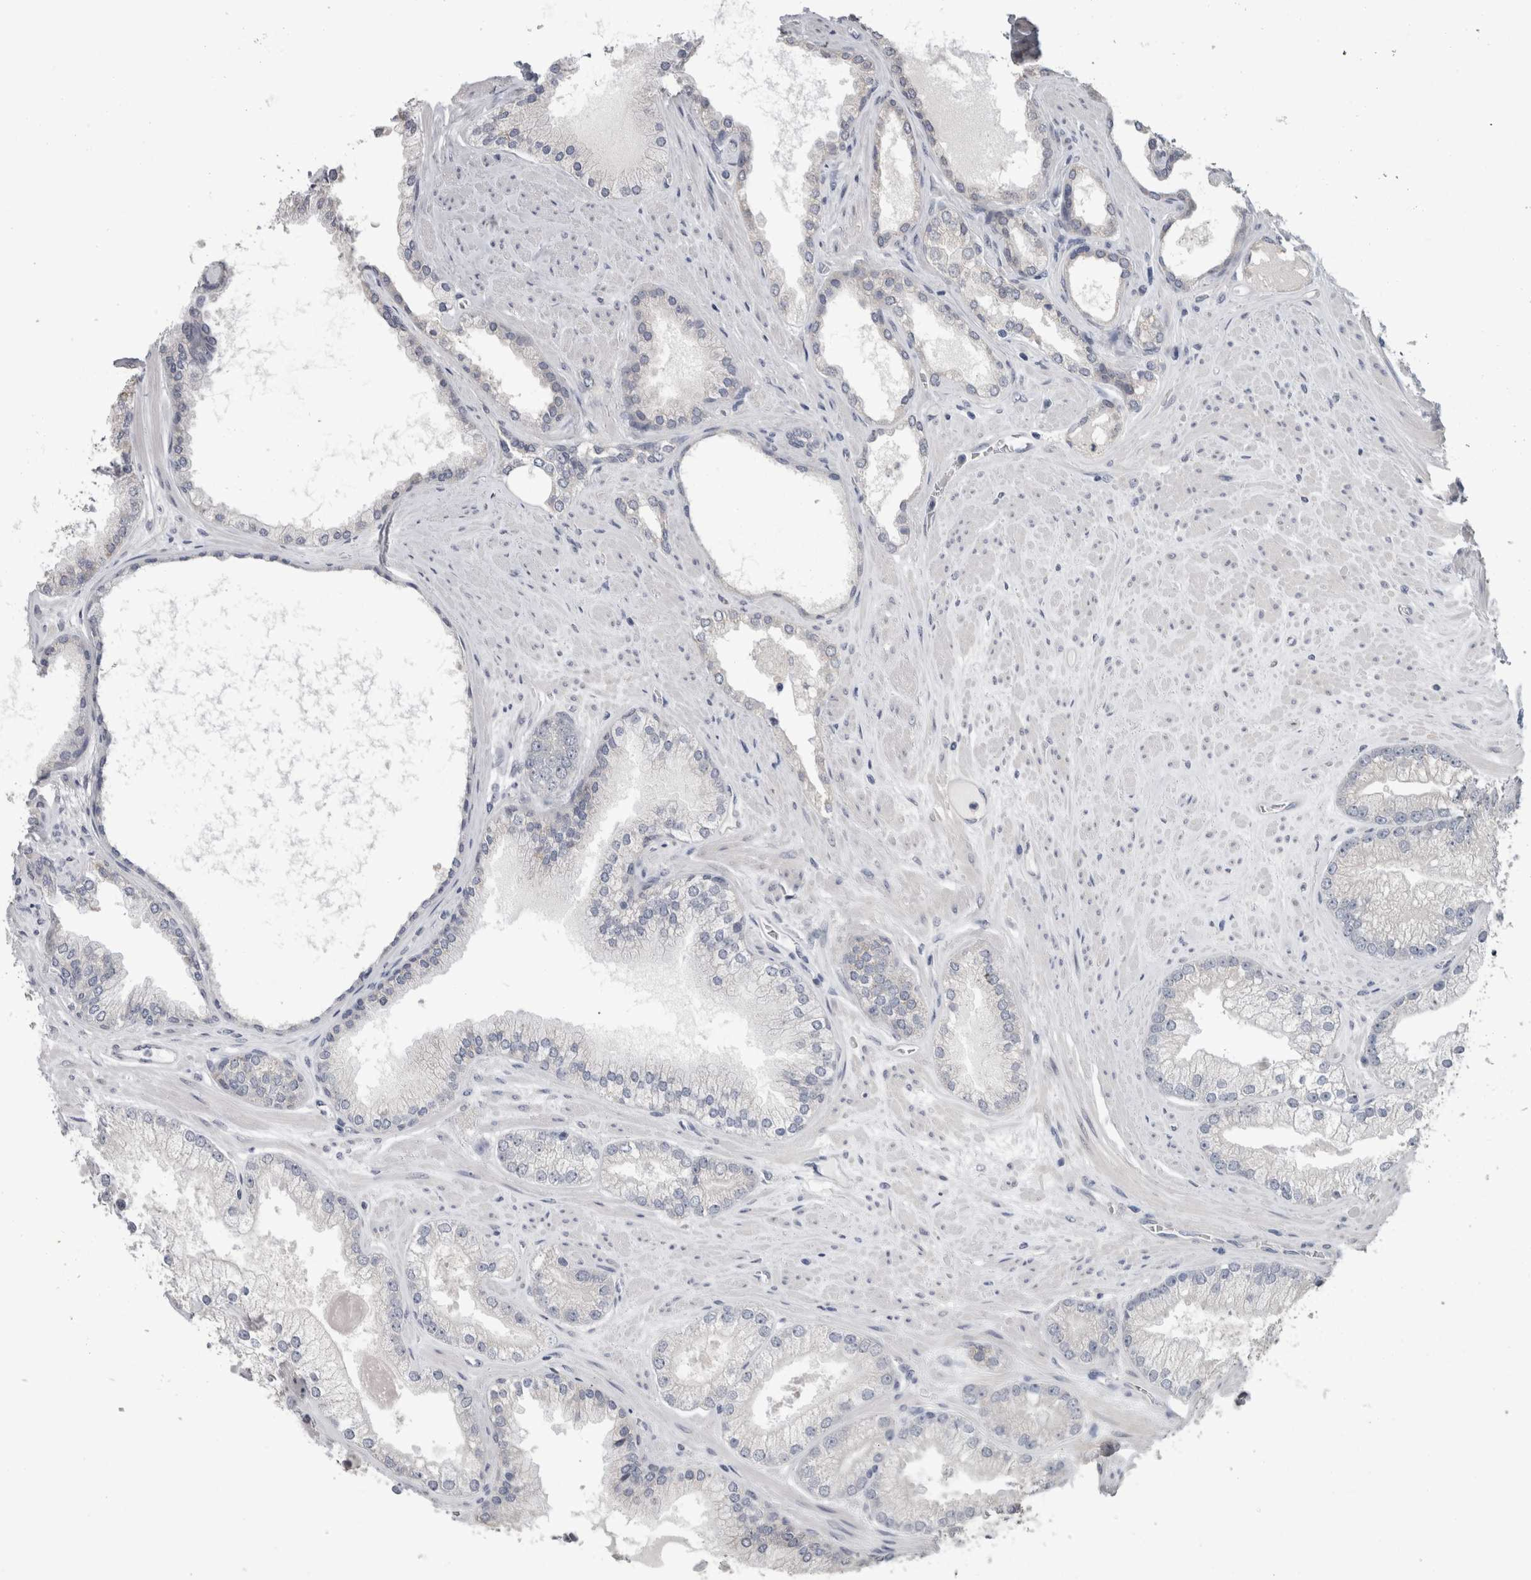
{"staining": {"intensity": "negative", "quantity": "none", "location": "none"}, "tissue": "prostate cancer", "cell_type": "Tumor cells", "image_type": "cancer", "snomed": [{"axis": "morphology", "description": "Adenocarcinoma, High grade"}, {"axis": "topography", "description": "Prostate"}], "caption": "High power microscopy micrograph of an immunohistochemistry photomicrograph of prostate cancer, revealing no significant expression in tumor cells.", "gene": "FHOD3", "patient": {"sex": "male", "age": 58}}